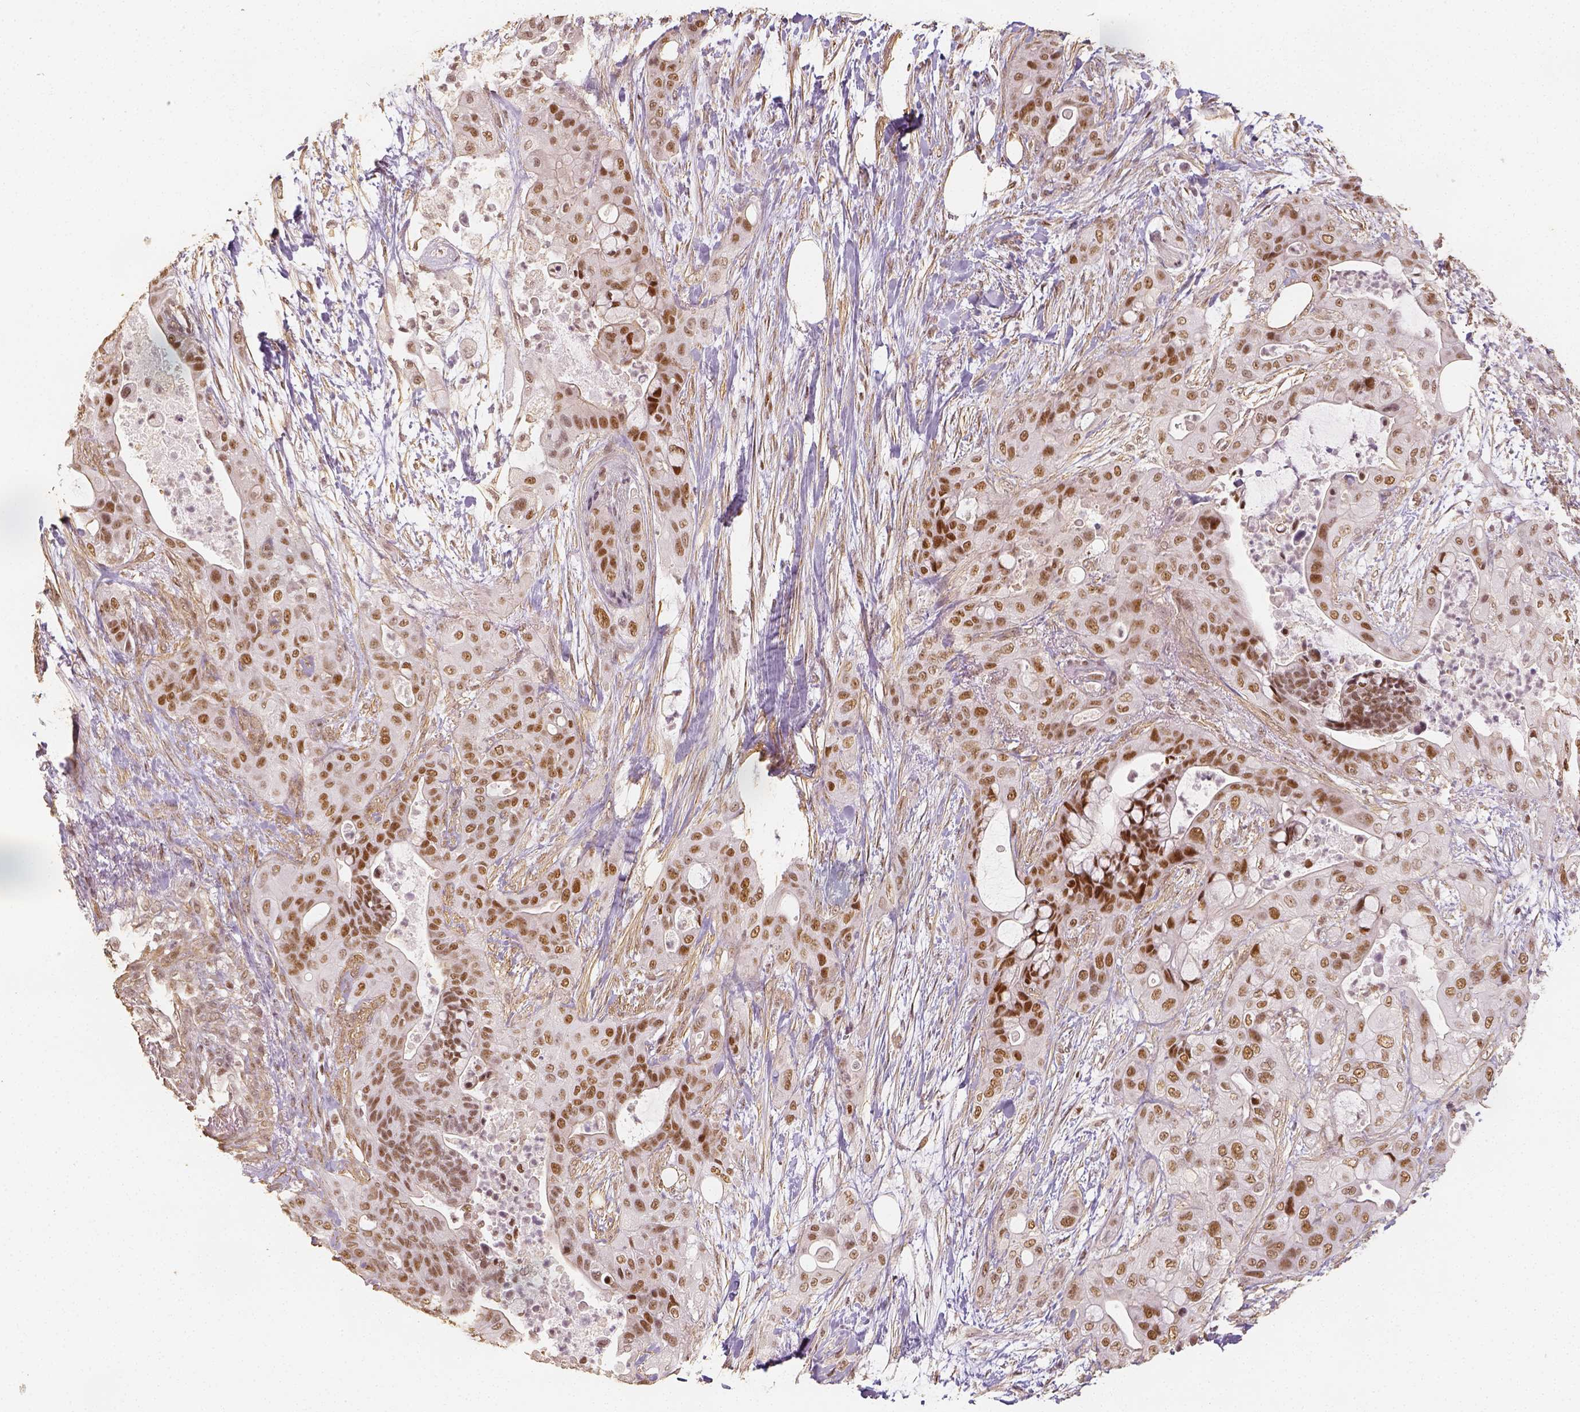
{"staining": {"intensity": "moderate", "quantity": ">75%", "location": "nuclear"}, "tissue": "pancreatic cancer", "cell_type": "Tumor cells", "image_type": "cancer", "snomed": [{"axis": "morphology", "description": "Adenocarcinoma, NOS"}, {"axis": "topography", "description": "Pancreas"}], "caption": "A medium amount of moderate nuclear staining is appreciated in approximately >75% of tumor cells in pancreatic cancer (adenocarcinoma) tissue. (Brightfield microscopy of DAB IHC at high magnification).", "gene": "HDAC1", "patient": {"sex": "male", "age": 71}}